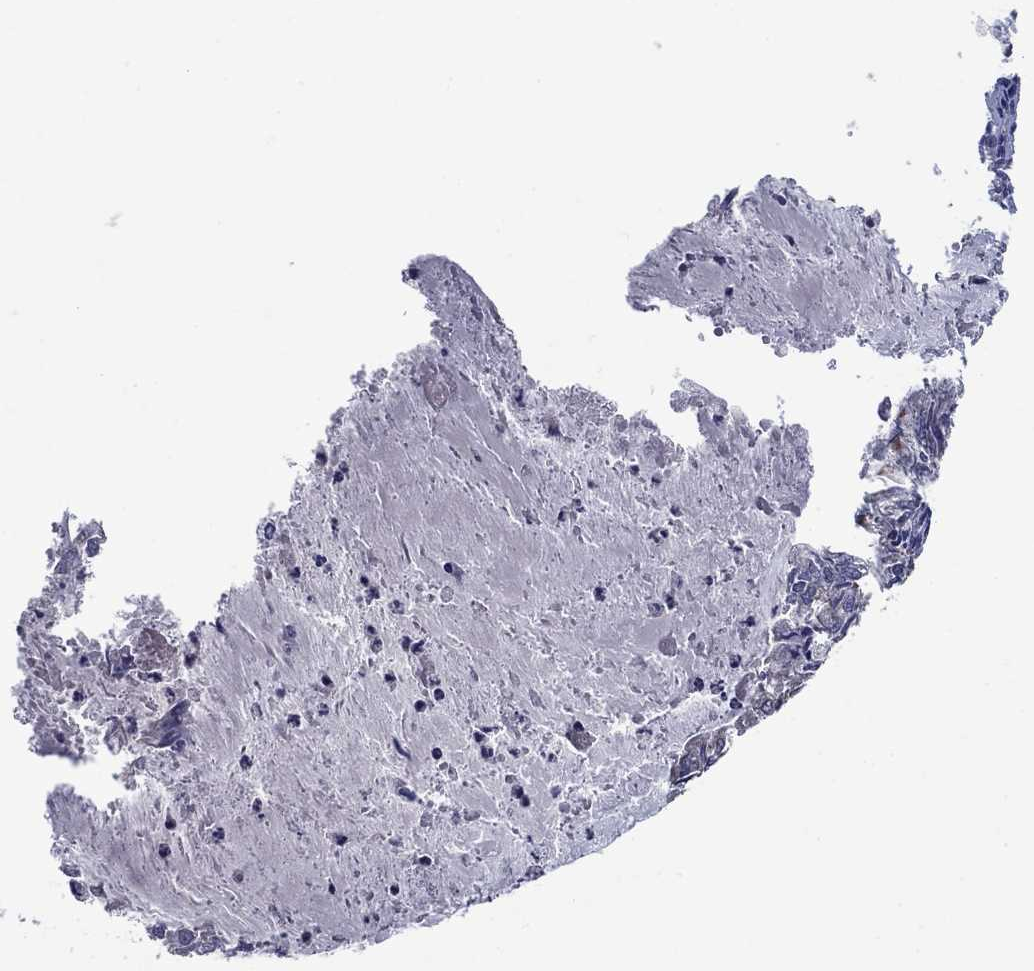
{"staining": {"intensity": "moderate", "quantity": "<25%", "location": "cytoplasmic/membranous"}, "tissue": "endometrial cancer", "cell_type": "Tumor cells", "image_type": "cancer", "snomed": [{"axis": "morphology", "description": "Adenocarcinoma, NOS"}, {"axis": "topography", "description": "Endometrium"}], "caption": "DAB immunohistochemical staining of endometrial adenocarcinoma exhibits moderate cytoplasmic/membranous protein staining in about <25% of tumor cells.", "gene": "SLC7A1", "patient": {"sex": "female", "age": 57}}